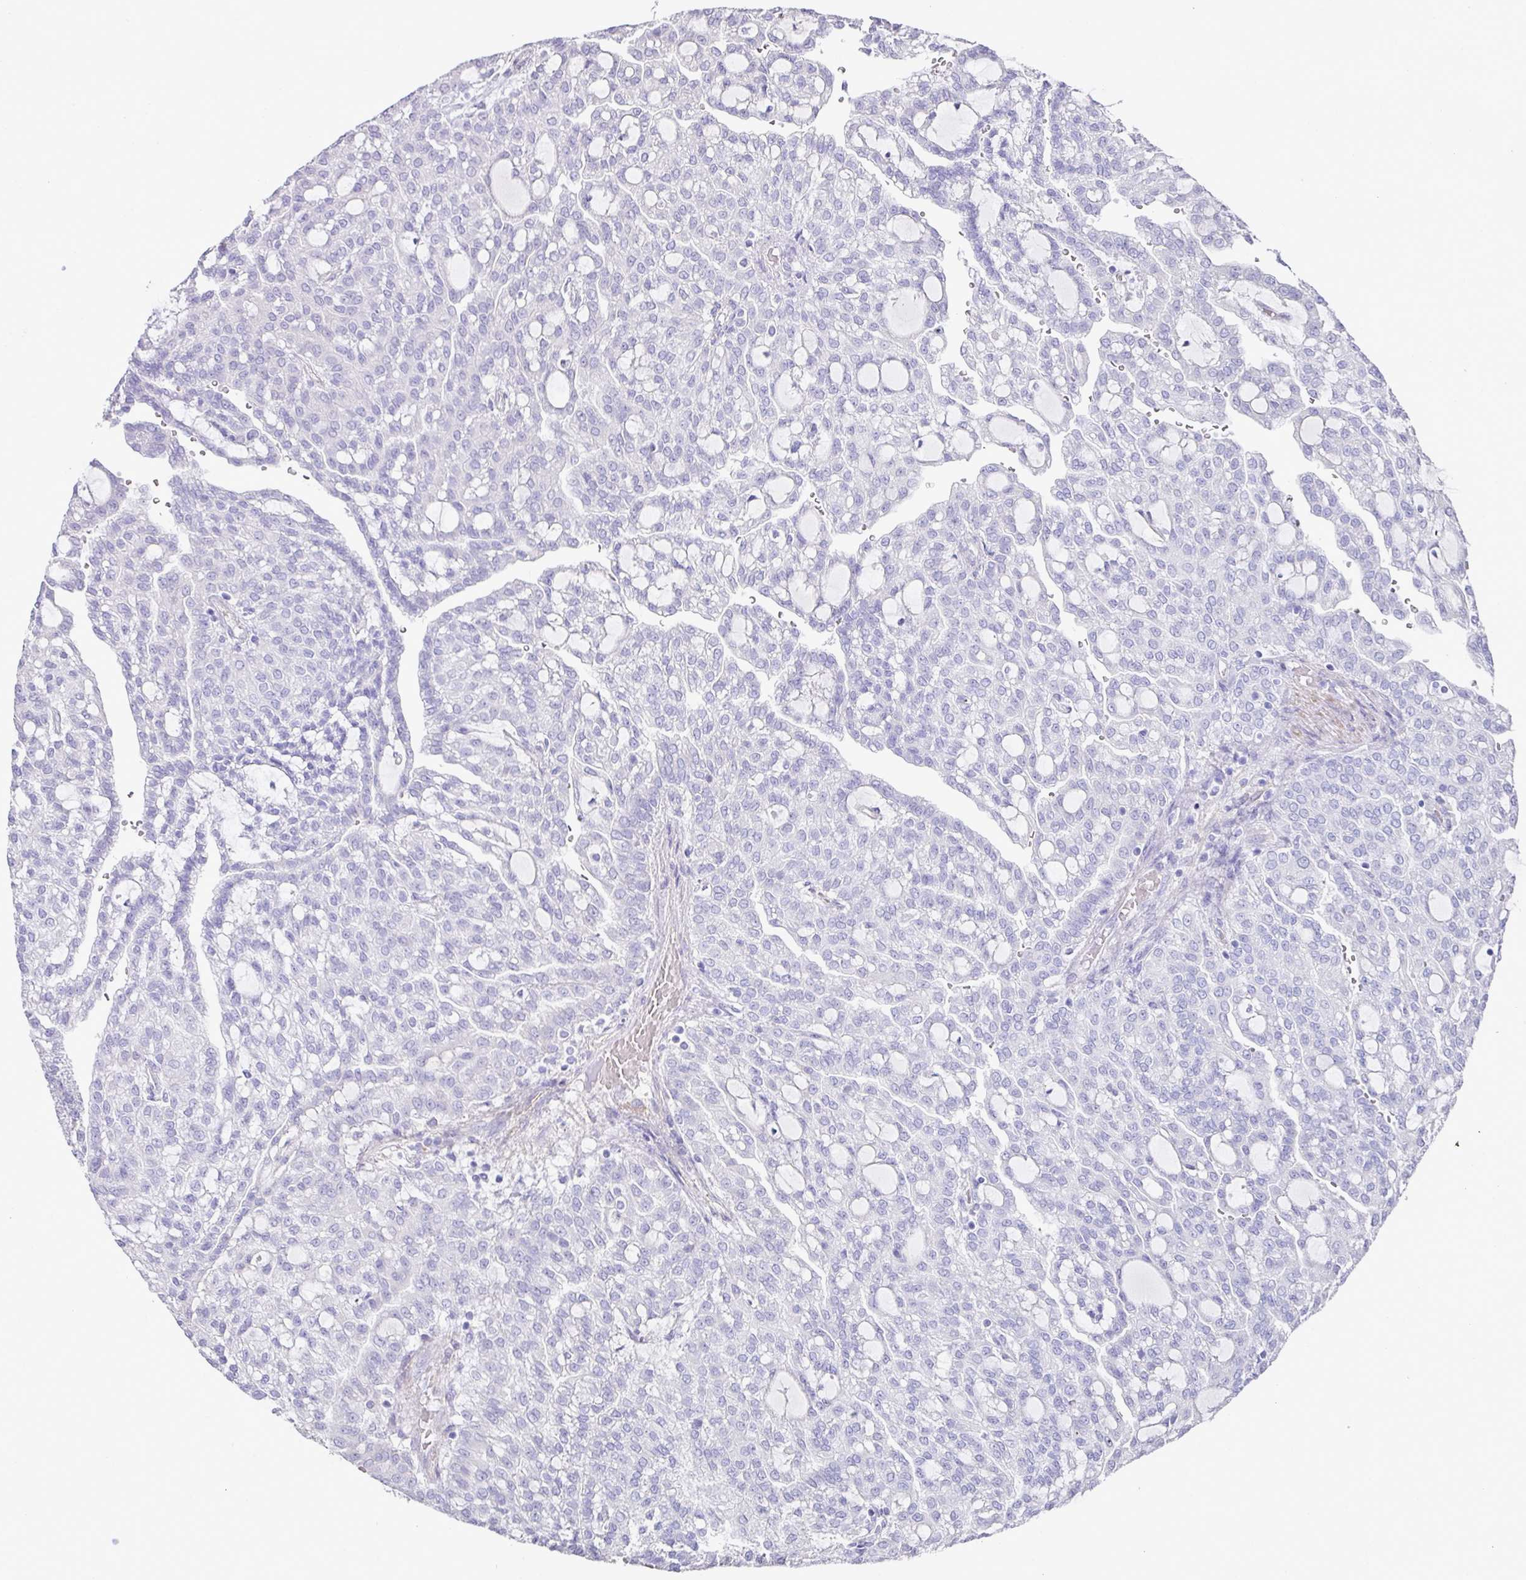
{"staining": {"intensity": "negative", "quantity": "none", "location": "none"}, "tissue": "renal cancer", "cell_type": "Tumor cells", "image_type": "cancer", "snomed": [{"axis": "morphology", "description": "Adenocarcinoma, NOS"}, {"axis": "topography", "description": "Kidney"}], "caption": "Protein analysis of adenocarcinoma (renal) reveals no significant positivity in tumor cells.", "gene": "TARM1", "patient": {"sex": "male", "age": 63}}